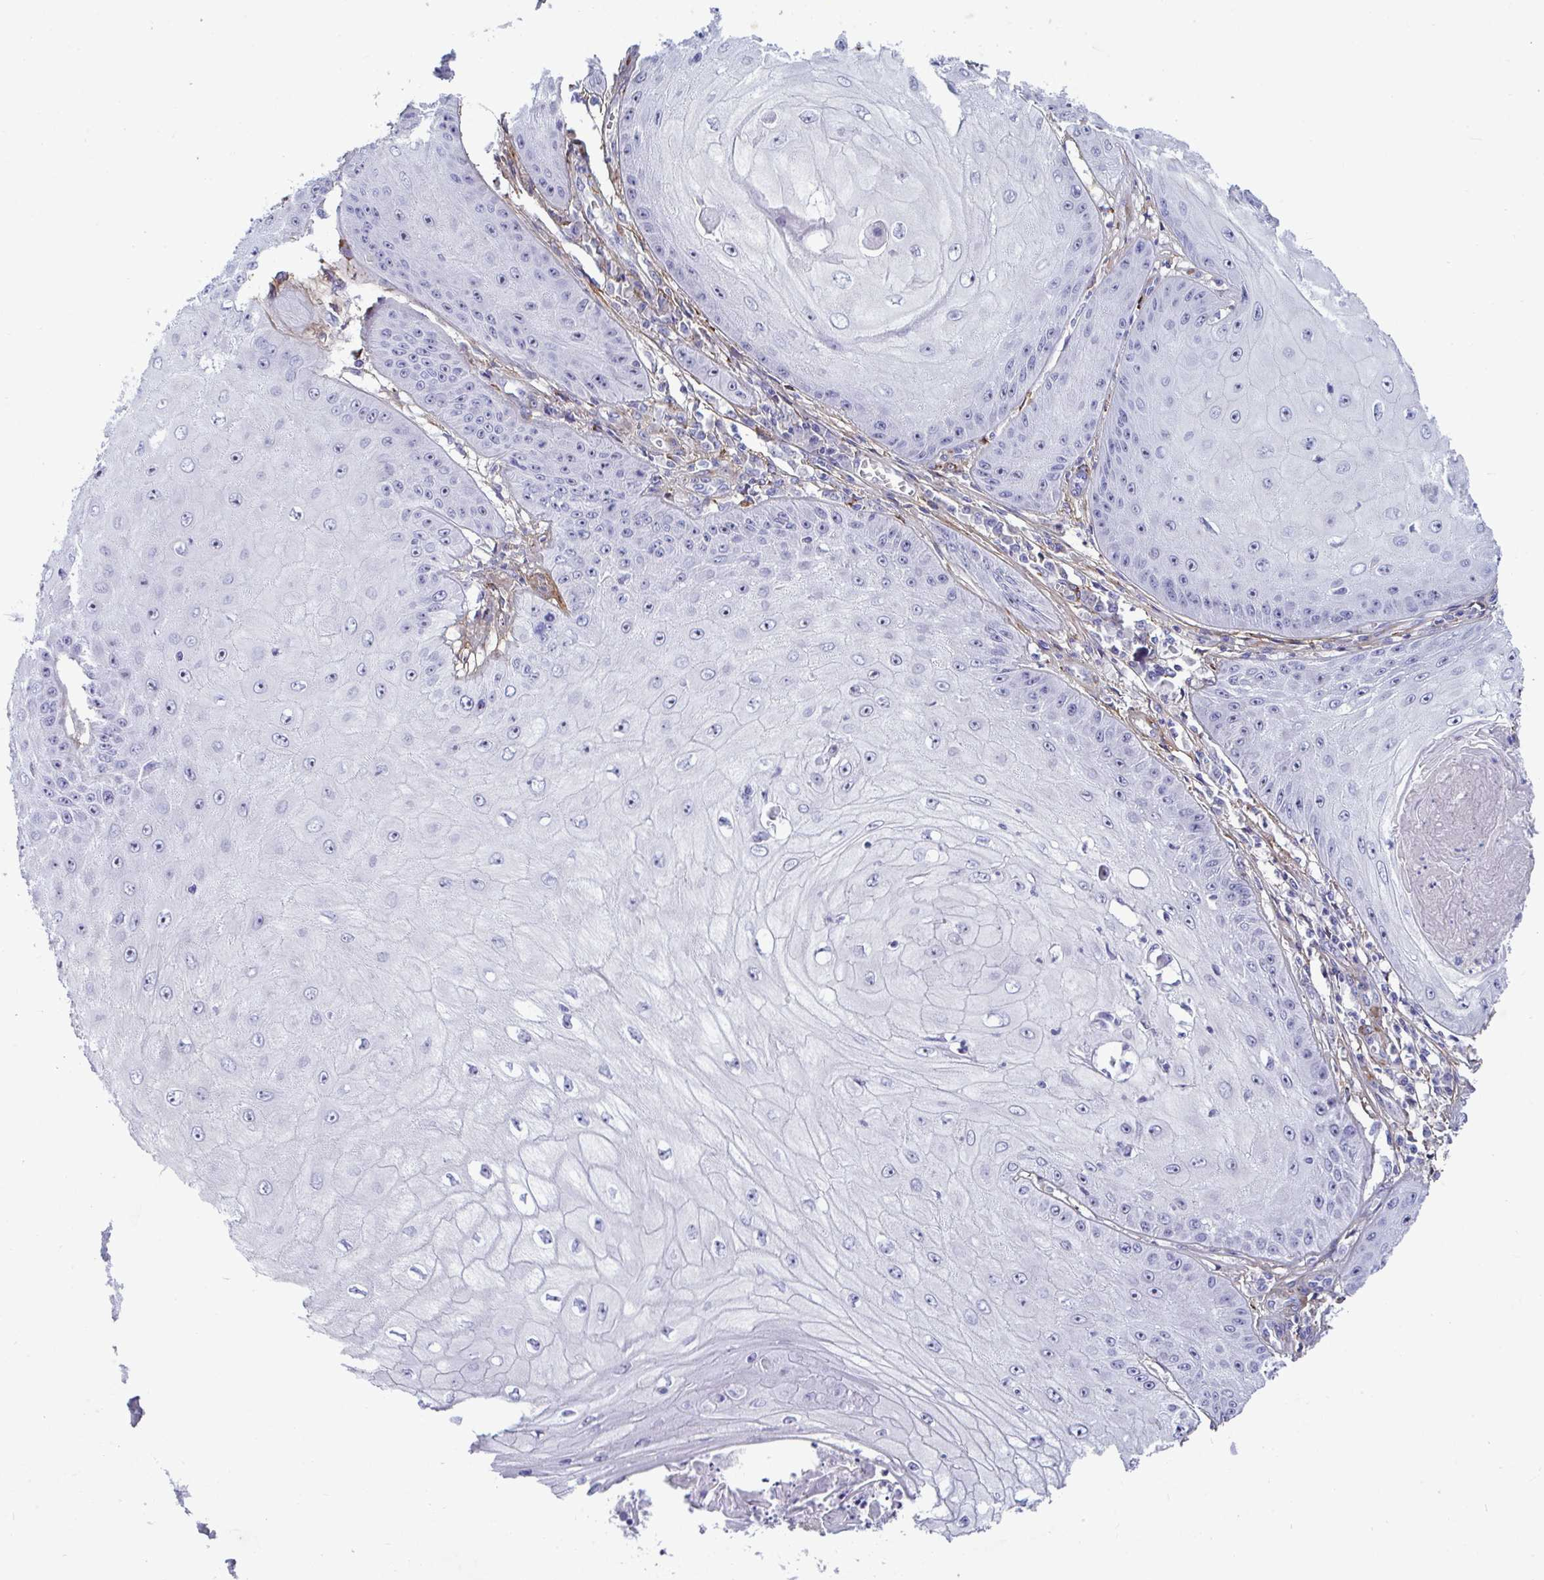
{"staining": {"intensity": "negative", "quantity": "none", "location": "none"}, "tissue": "skin cancer", "cell_type": "Tumor cells", "image_type": "cancer", "snomed": [{"axis": "morphology", "description": "Squamous cell carcinoma, NOS"}, {"axis": "topography", "description": "Skin"}], "caption": "Tumor cells show no significant protein positivity in skin squamous cell carcinoma.", "gene": "LHFPL6", "patient": {"sex": "male", "age": 70}}